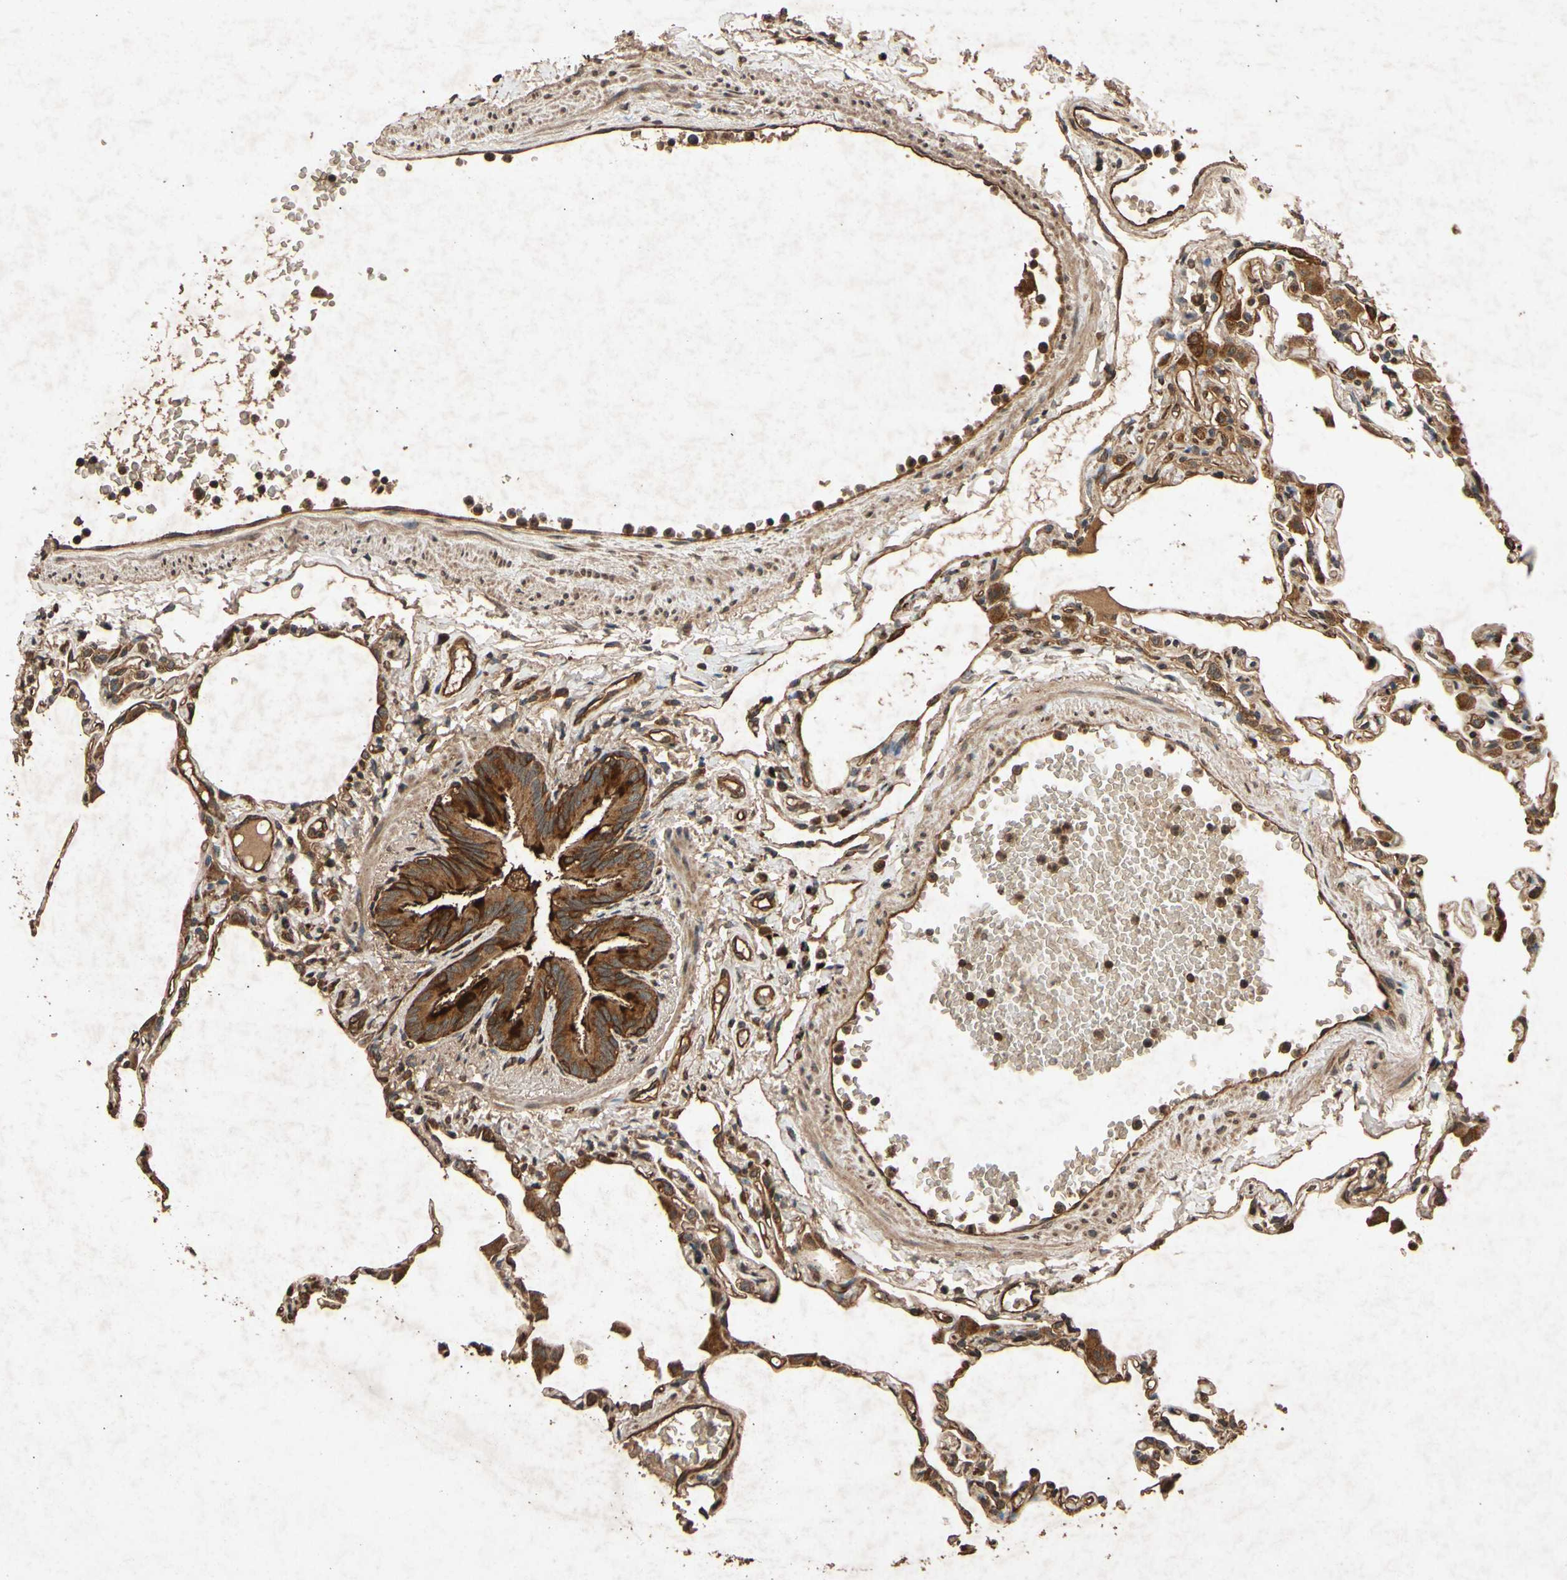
{"staining": {"intensity": "strong", "quantity": "25%-75%", "location": "cytoplasmic/membranous"}, "tissue": "lung", "cell_type": "Alveolar cells", "image_type": "normal", "snomed": [{"axis": "morphology", "description": "Normal tissue, NOS"}, {"axis": "topography", "description": "Lung"}], "caption": "The image shows immunohistochemical staining of unremarkable lung. There is strong cytoplasmic/membranous positivity is appreciated in about 25%-75% of alveolar cells.", "gene": "TXN2", "patient": {"sex": "female", "age": 49}}